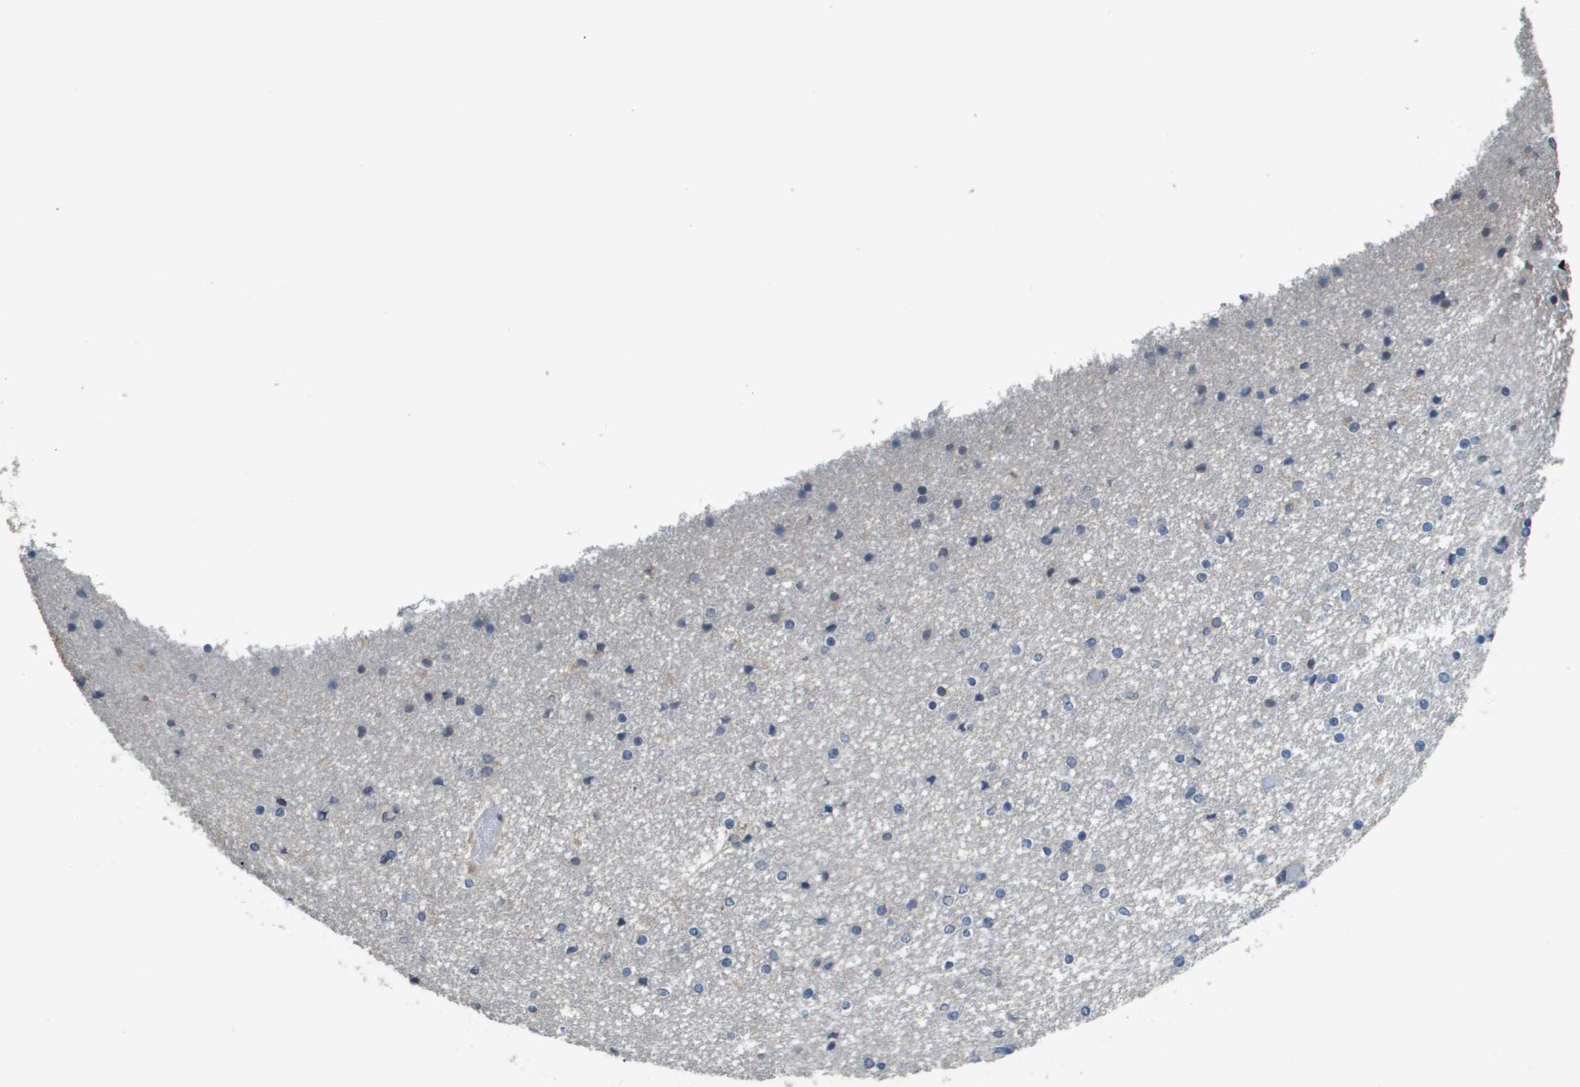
{"staining": {"intensity": "negative", "quantity": "none", "location": "none"}, "tissue": "caudate", "cell_type": "Glial cells", "image_type": "normal", "snomed": [{"axis": "morphology", "description": "Normal tissue, NOS"}, {"axis": "topography", "description": "Lateral ventricle wall"}], "caption": "Glial cells are negative for brown protein staining in benign caudate. (Brightfield microscopy of DAB (3,3'-diaminobenzidine) immunohistochemistry at high magnification).", "gene": "RAB27B", "patient": {"sex": "female", "age": 54}}